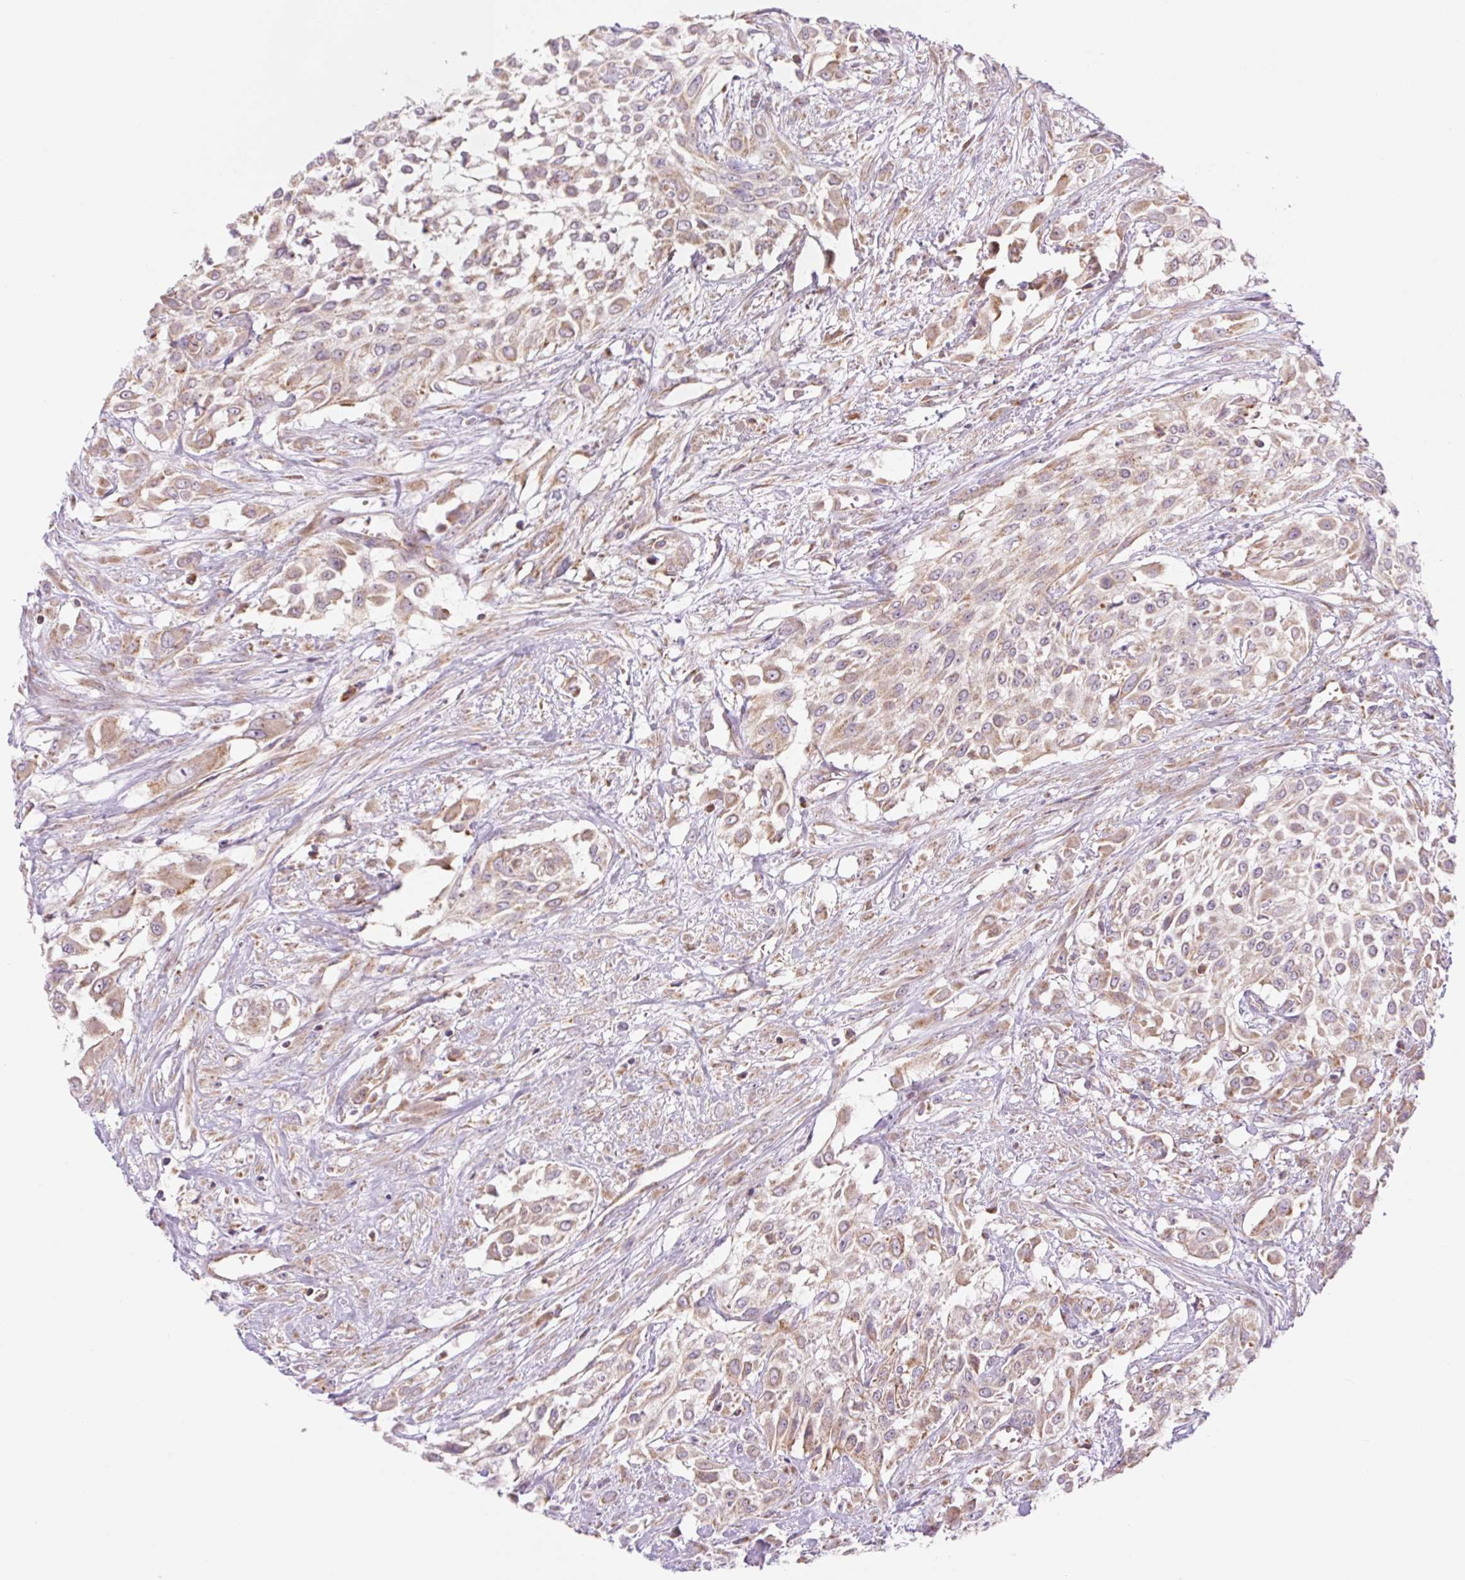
{"staining": {"intensity": "weak", "quantity": ">75%", "location": "cytoplasmic/membranous"}, "tissue": "urothelial cancer", "cell_type": "Tumor cells", "image_type": "cancer", "snomed": [{"axis": "morphology", "description": "Urothelial carcinoma, High grade"}, {"axis": "topography", "description": "Urinary bladder"}], "caption": "This is an image of IHC staining of urothelial carcinoma (high-grade), which shows weak staining in the cytoplasmic/membranous of tumor cells.", "gene": "GOSR2", "patient": {"sex": "male", "age": 57}}